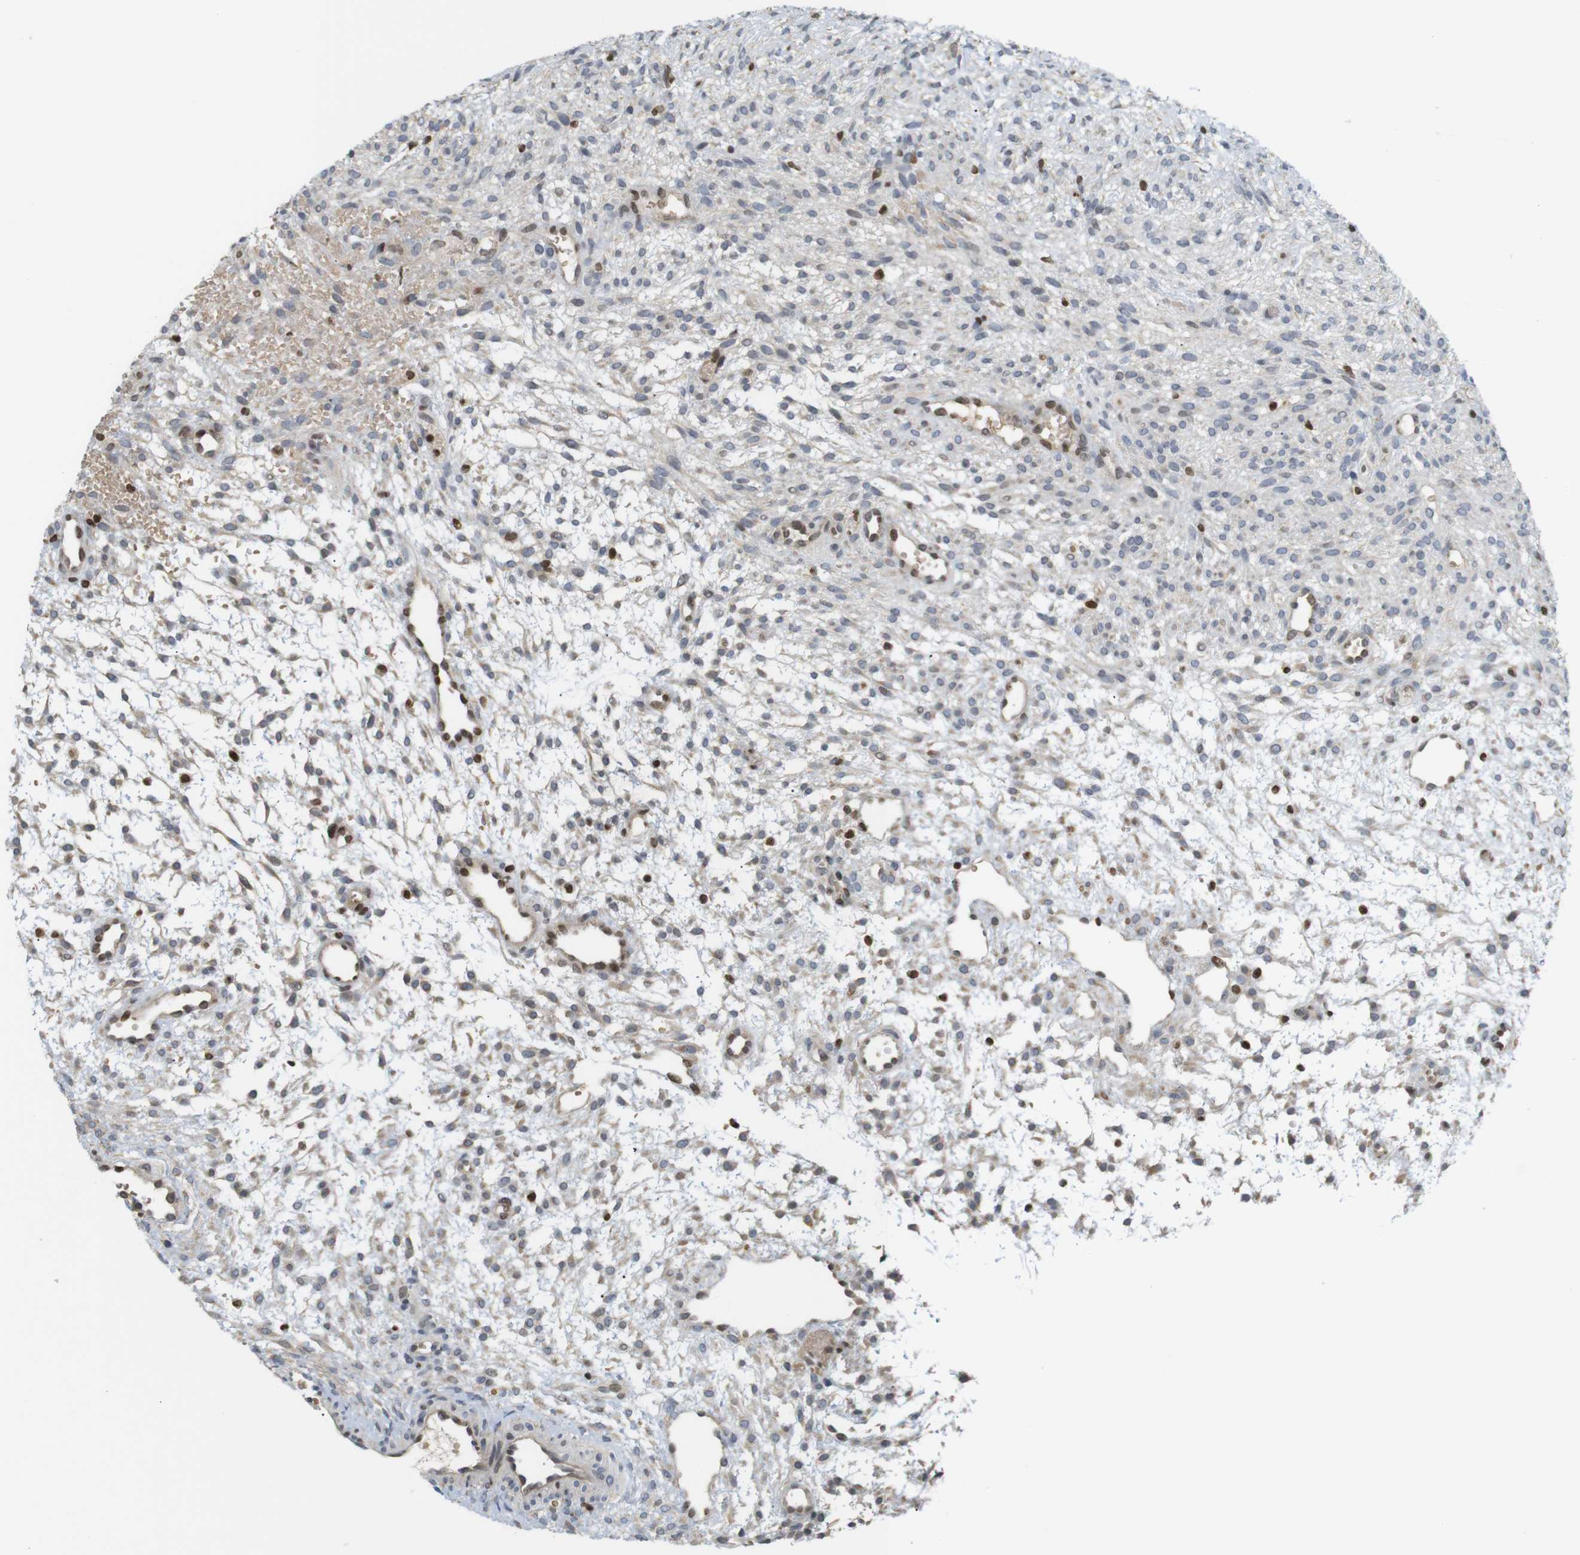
{"staining": {"intensity": "moderate", "quantity": "<25%", "location": "cytoplasmic/membranous,nuclear"}, "tissue": "ovary", "cell_type": "Ovarian stroma cells", "image_type": "normal", "snomed": [{"axis": "morphology", "description": "Normal tissue, NOS"}, {"axis": "morphology", "description": "Cyst, NOS"}, {"axis": "topography", "description": "Ovary"}], "caption": "Moderate cytoplasmic/membranous,nuclear expression for a protein is present in about <25% of ovarian stroma cells of unremarkable ovary using IHC.", "gene": "MBD1", "patient": {"sex": "female", "age": 18}}